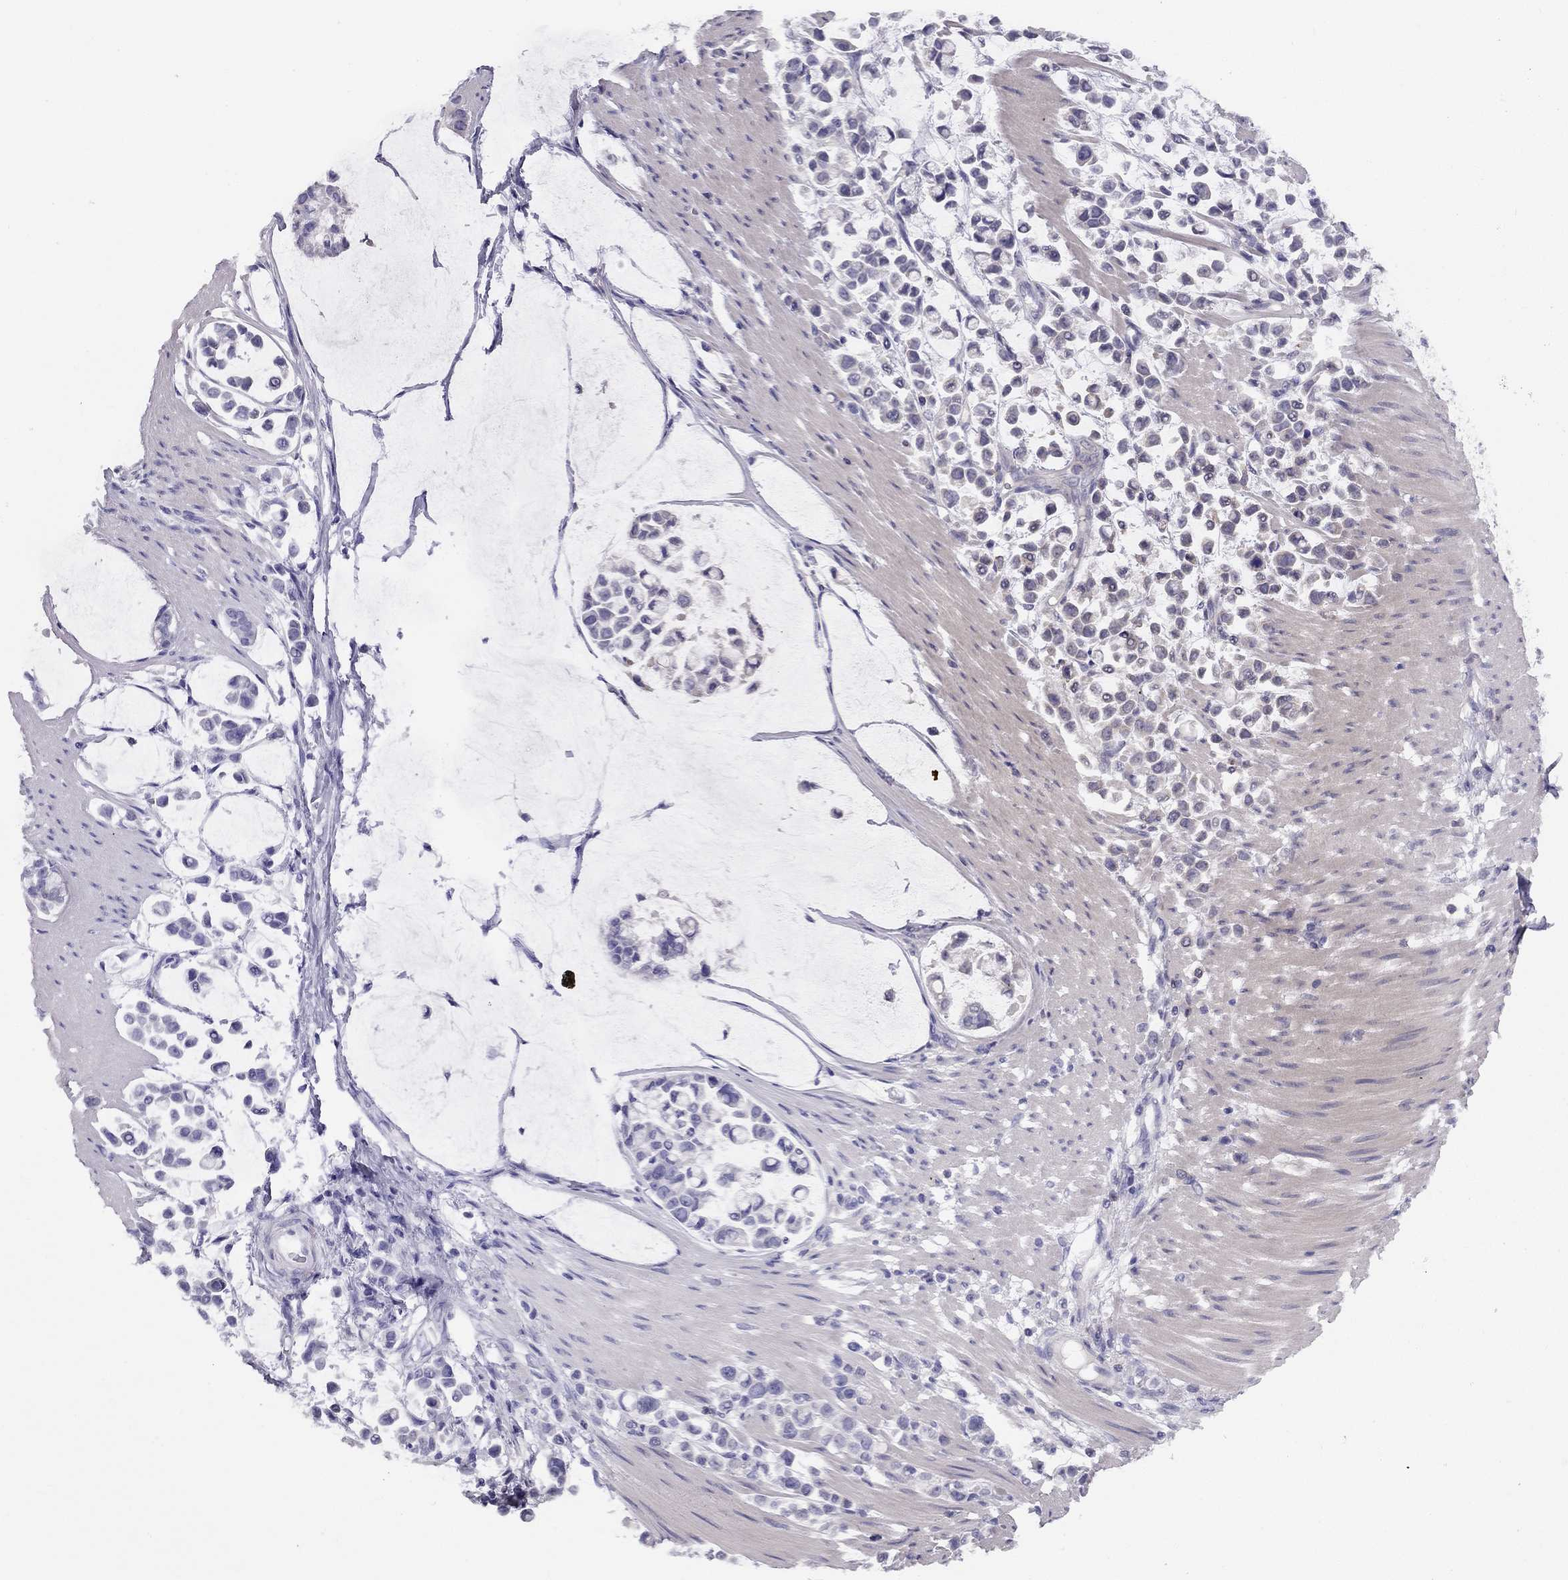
{"staining": {"intensity": "negative", "quantity": "none", "location": "none"}, "tissue": "stomach cancer", "cell_type": "Tumor cells", "image_type": "cancer", "snomed": [{"axis": "morphology", "description": "Adenocarcinoma, NOS"}, {"axis": "topography", "description": "Stomach"}], "caption": "IHC histopathology image of human stomach cancer stained for a protein (brown), which displays no positivity in tumor cells.", "gene": "CITED1", "patient": {"sex": "male", "age": 82}}